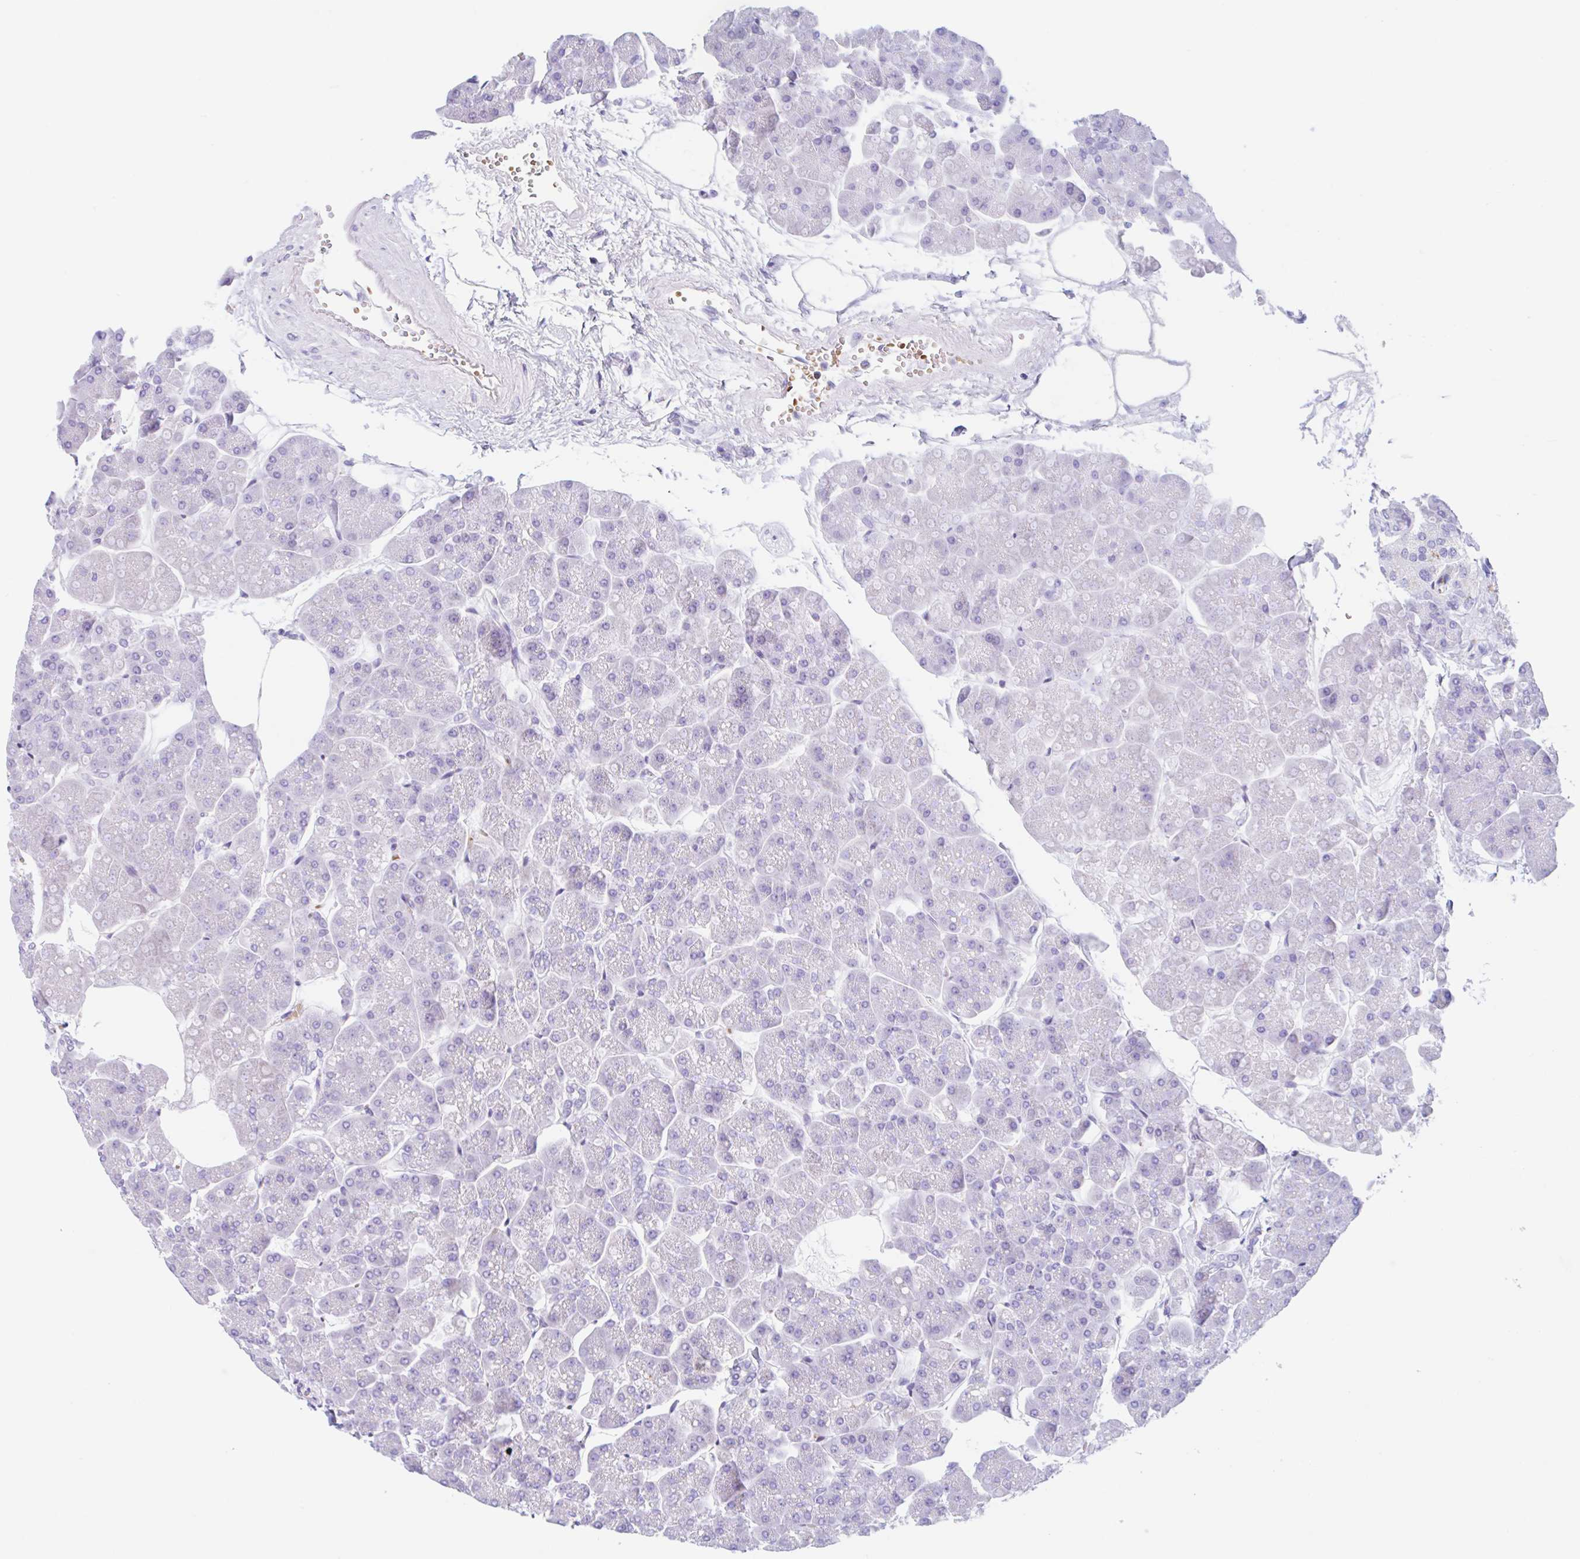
{"staining": {"intensity": "negative", "quantity": "none", "location": "none"}, "tissue": "pancreas", "cell_type": "Exocrine glandular cells", "image_type": "normal", "snomed": [{"axis": "morphology", "description": "Normal tissue, NOS"}, {"axis": "topography", "description": "Pancreas"}, {"axis": "topography", "description": "Peripheral nerve tissue"}], "caption": "This is an IHC micrograph of unremarkable human pancreas. There is no positivity in exocrine glandular cells.", "gene": "ANKRD9", "patient": {"sex": "male", "age": 54}}